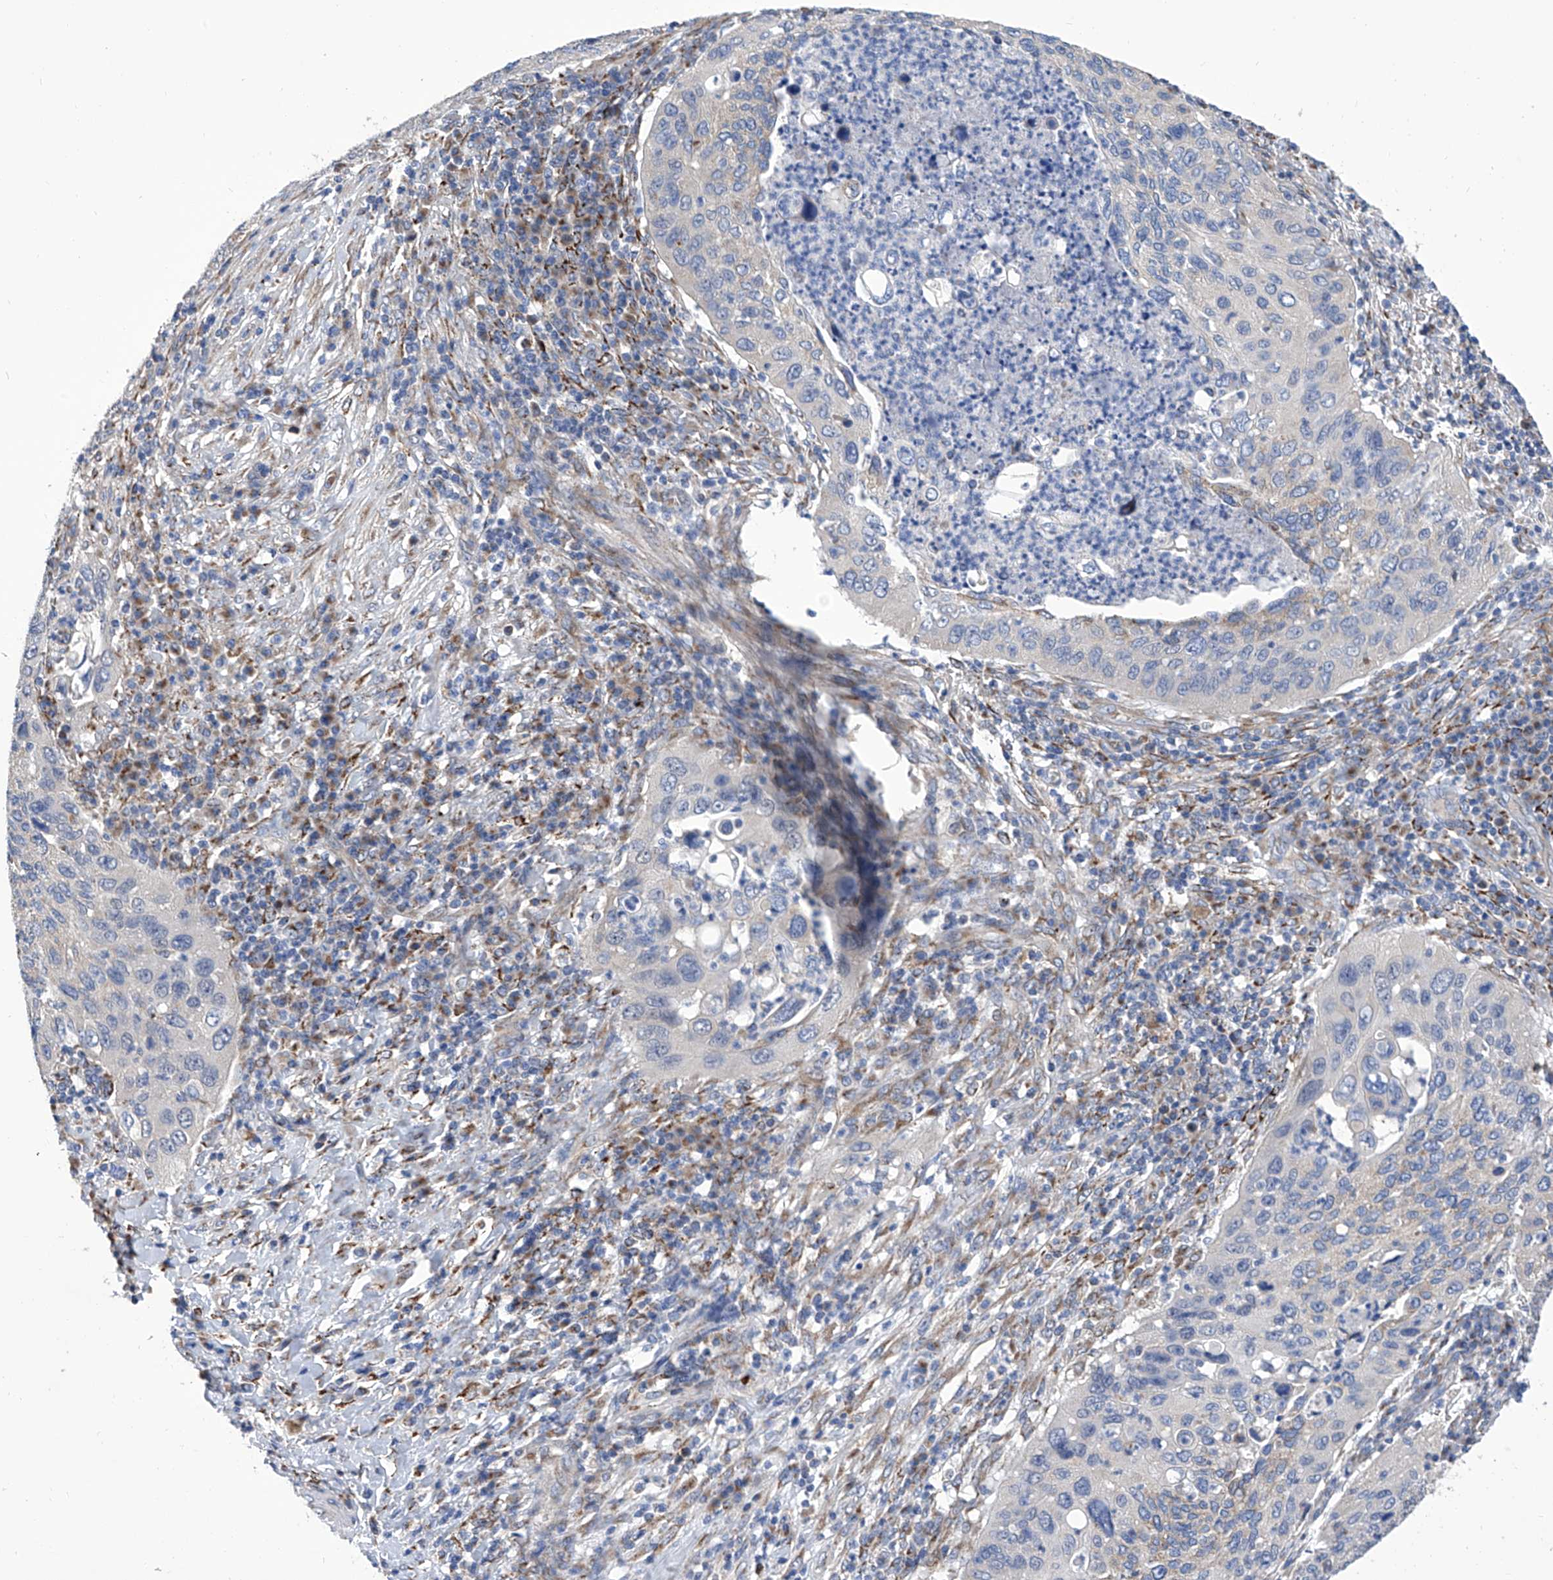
{"staining": {"intensity": "negative", "quantity": "none", "location": "none"}, "tissue": "cervical cancer", "cell_type": "Tumor cells", "image_type": "cancer", "snomed": [{"axis": "morphology", "description": "Squamous cell carcinoma, NOS"}, {"axis": "topography", "description": "Cervix"}], "caption": "Photomicrograph shows no protein positivity in tumor cells of squamous cell carcinoma (cervical) tissue. (DAB (3,3'-diaminobenzidine) immunohistochemistry (IHC), high magnification).", "gene": "TJAP1", "patient": {"sex": "female", "age": 38}}